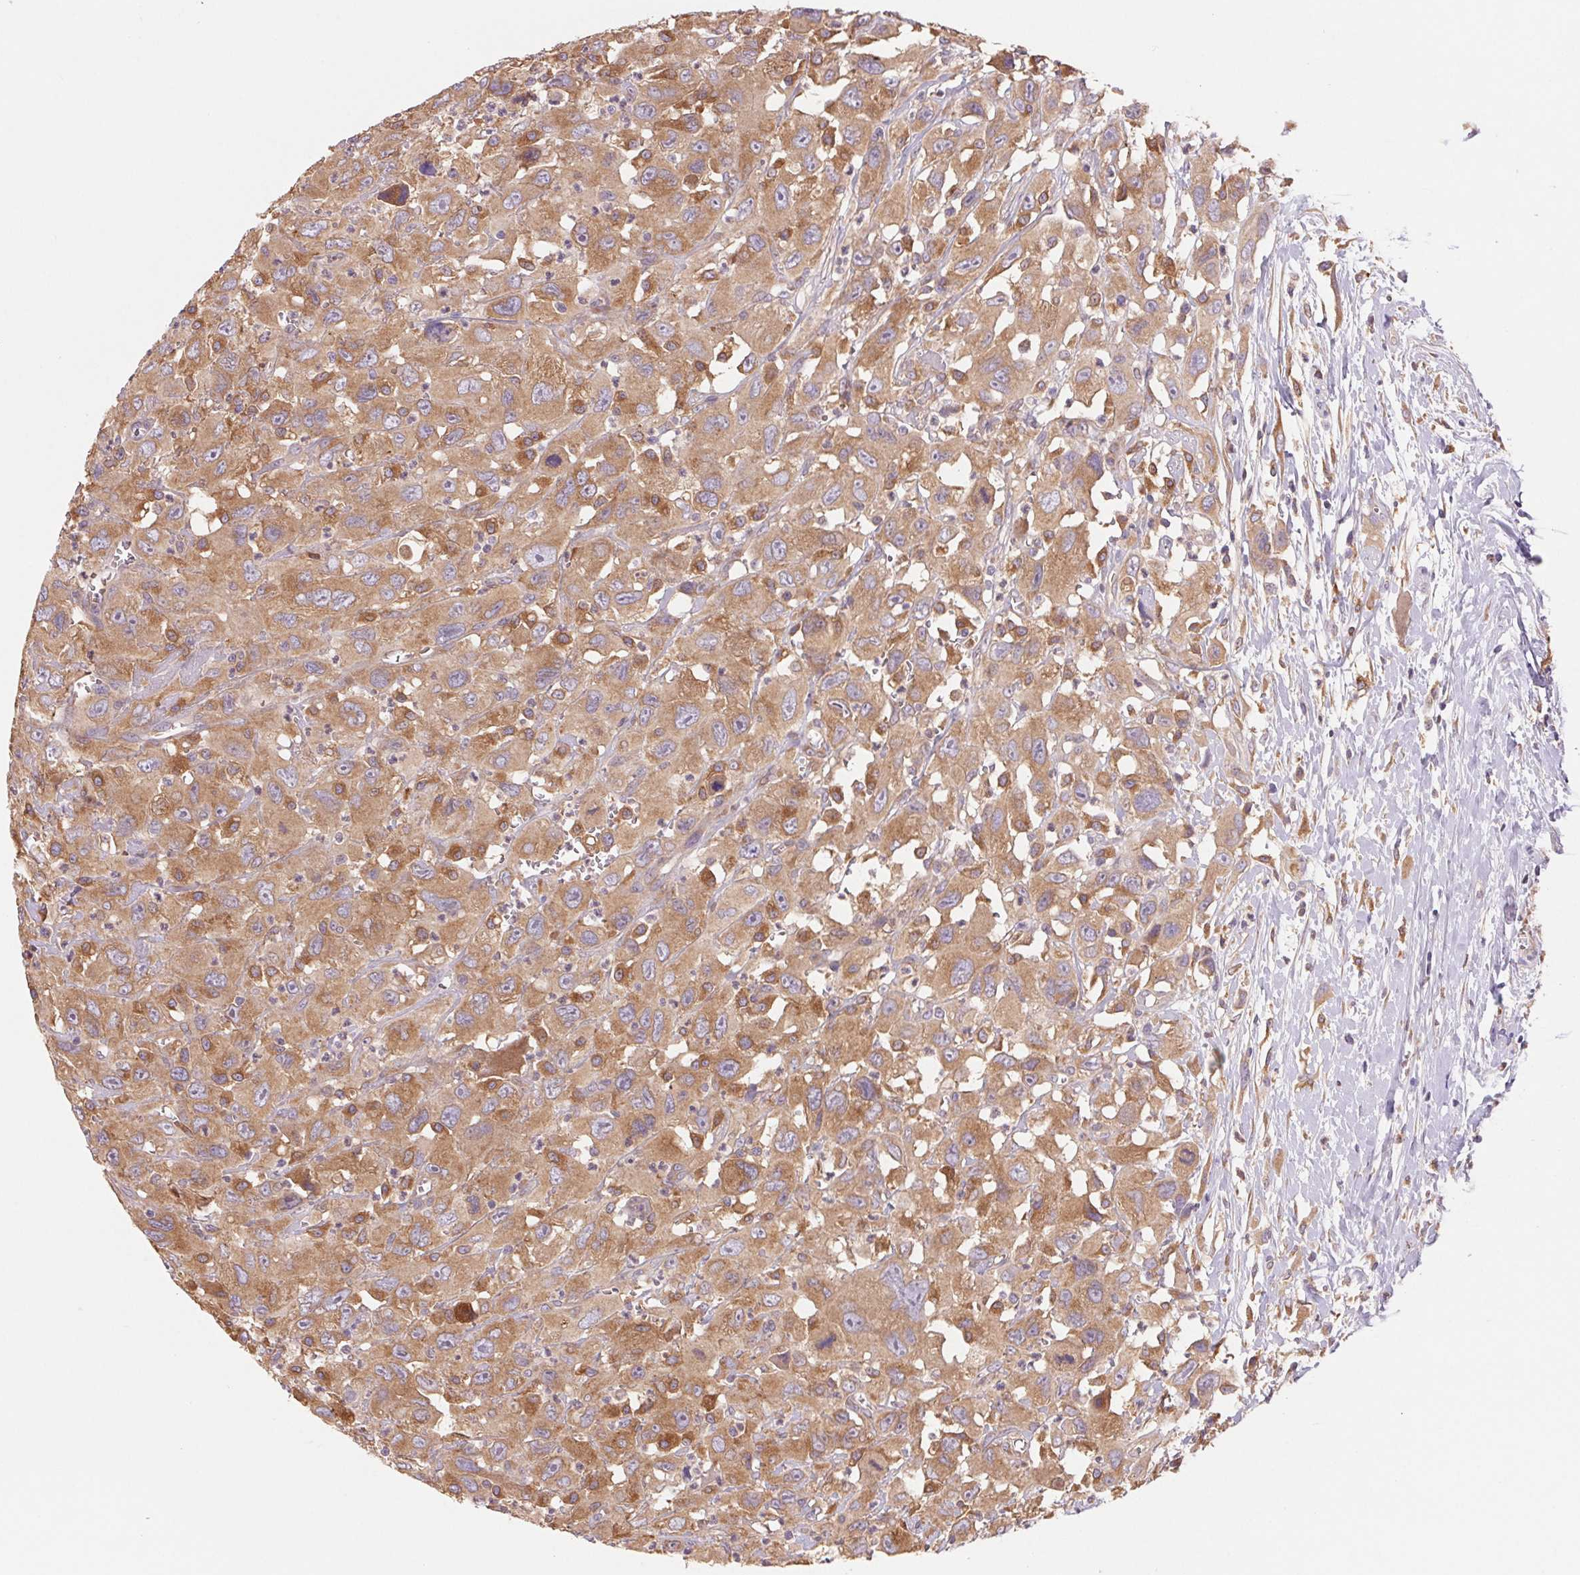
{"staining": {"intensity": "moderate", "quantity": ">75%", "location": "cytoplasmic/membranous"}, "tissue": "head and neck cancer", "cell_type": "Tumor cells", "image_type": "cancer", "snomed": [{"axis": "morphology", "description": "Squamous cell carcinoma, NOS"}, {"axis": "morphology", "description": "Squamous cell carcinoma, metastatic, NOS"}, {"axis": "topography", "description": "Oral tissue"}, {"axis": "topography", "description": "Head-Neck"}], "caption": "About >75% of tumor cells in human head and neck cancer (squamous cell carcinoma) display moderate cytoplasmic/membranous protein expression as visualized by brown immunohistochemical staining.", "gene": "RAB1A", "patient": {"sex": "female", "age": 85}}